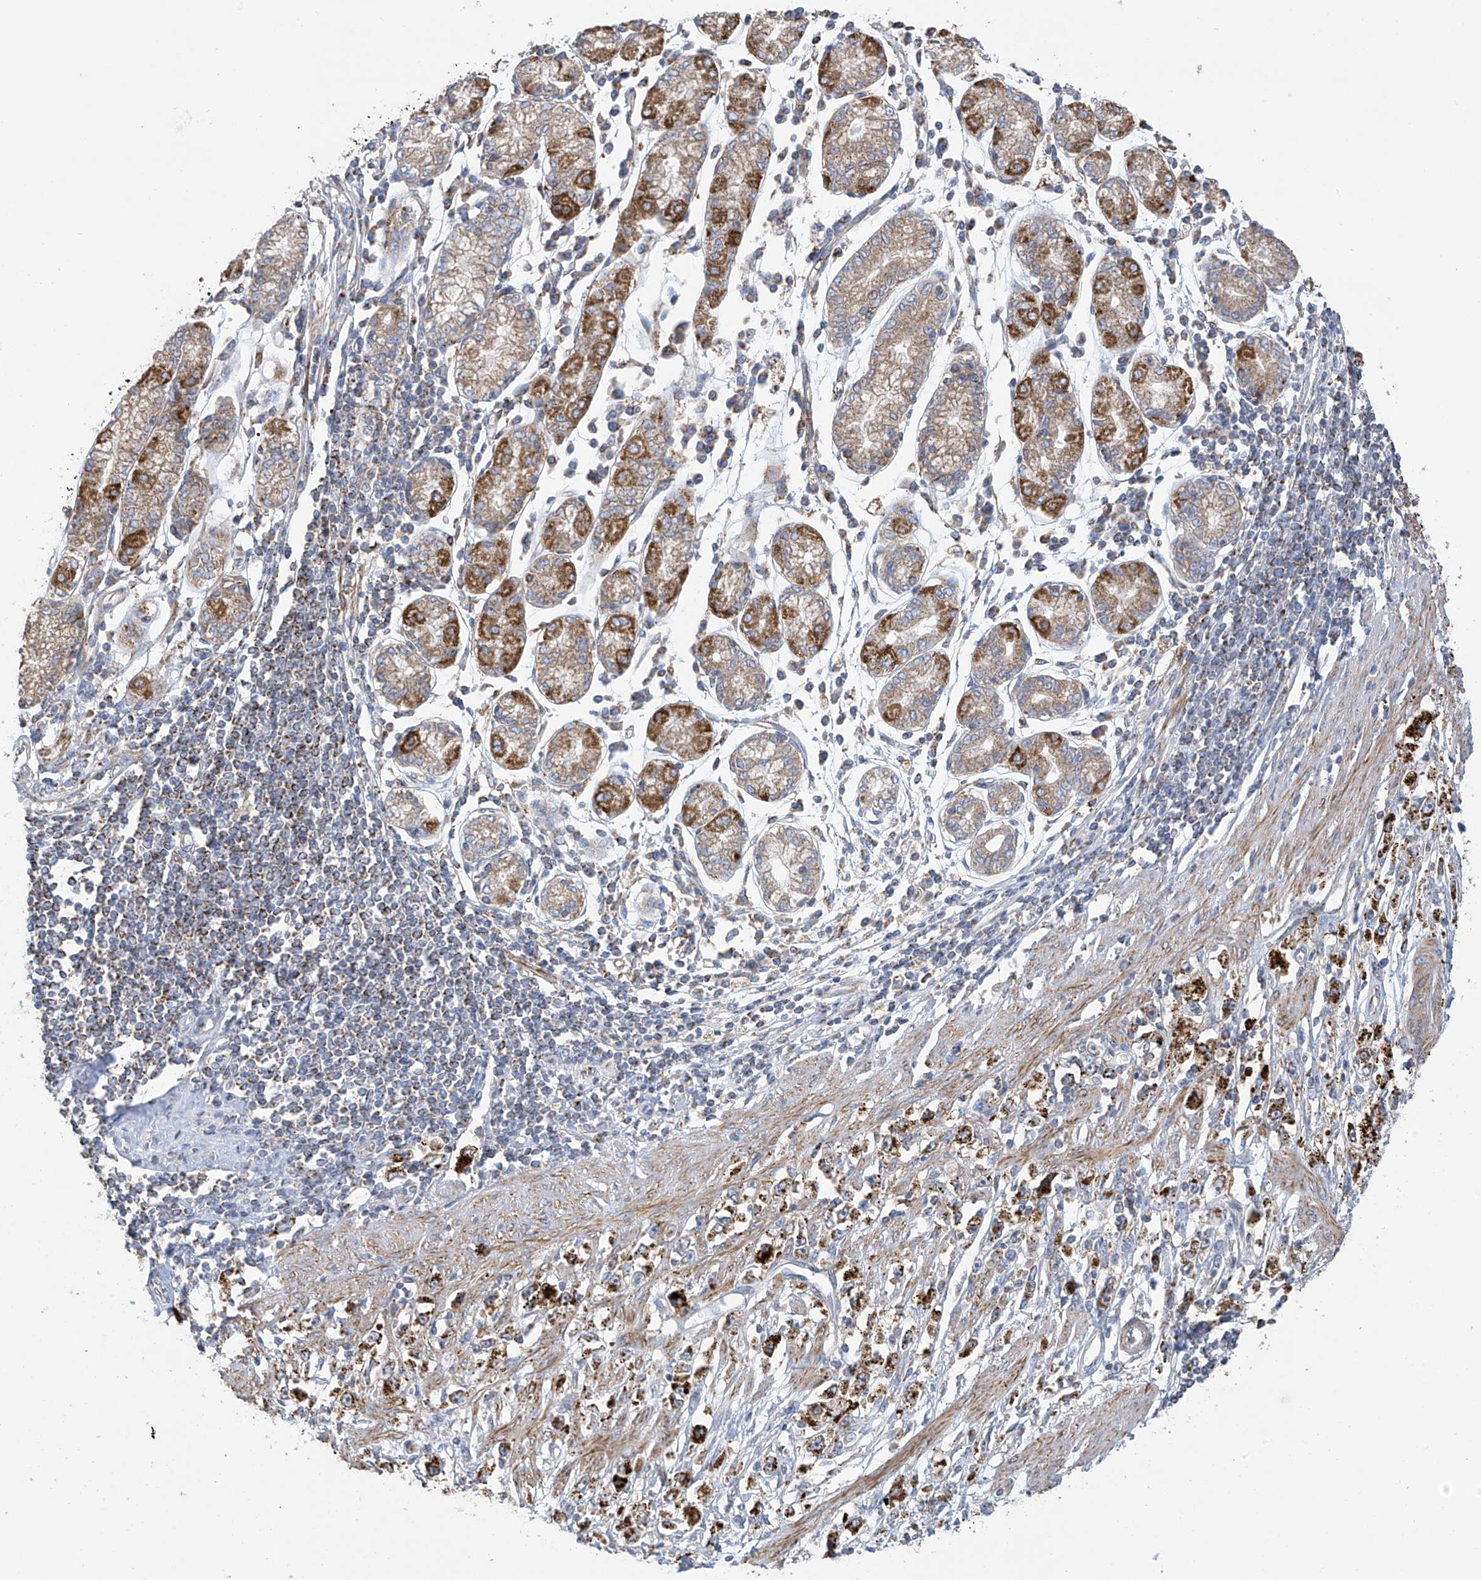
{"staining": {"intensity": "strong", "quantity": ">75%", "location": "cytoplasmic/membranous"}, "tissue": "stomach cancer", "cell_type": "Tumor cells", "image_type": "cancer", "snomed": [{"axis": "morphology", "description": "Adenocarcinoma, NOS"}, {"axis": "topography", "description": "Stomach"}], "caption": "A photomicrograph of stomach adenocarcinoma stained for a protein shows strong cytoplasmic/membranous brown staining in tumor cells. The staining was performed using DAB (3,3'-diaminobenzidine) to visualize the protein expression in brown, while the nuclei were stained in blue with hematoxylin (Magnification: 20x).", "gene": "ITM2B", "patient": {"sex": "female", "age": 59}}